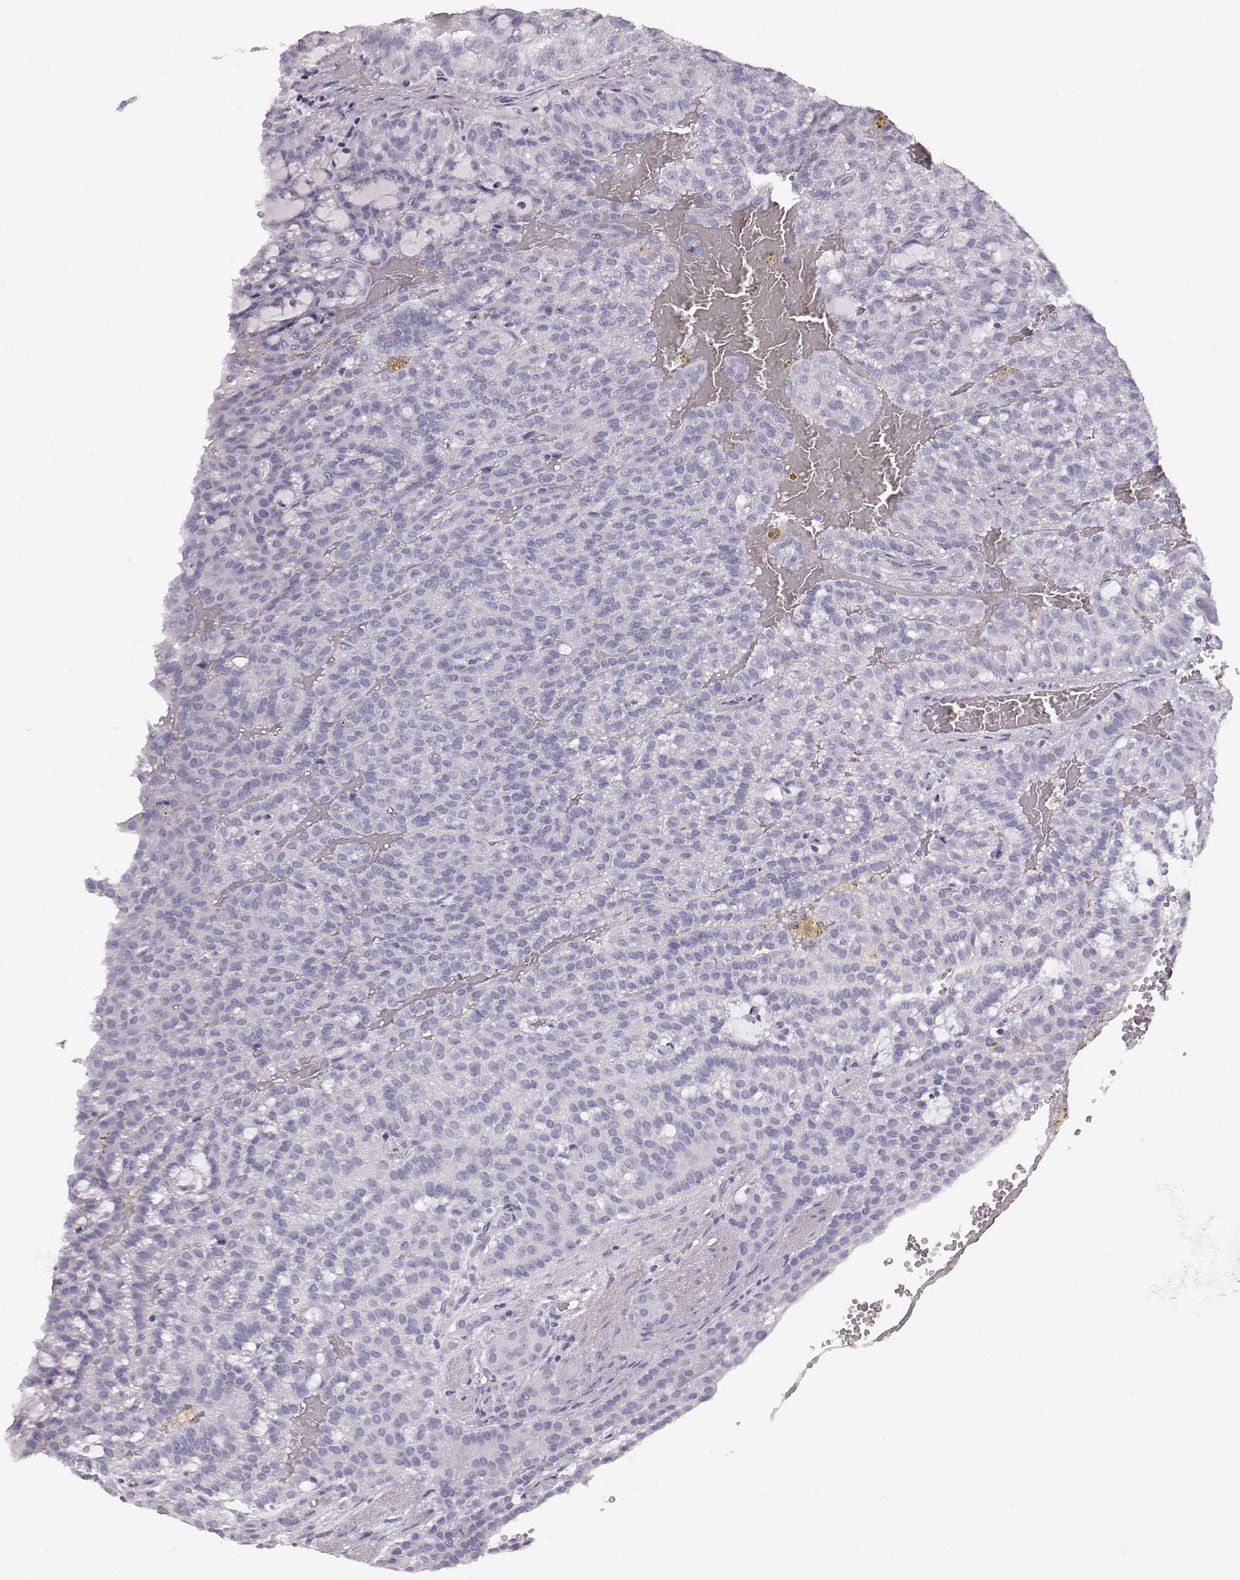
{"staining": {"intensity": "negative", "quantity": "none", "location": "none"}, "tissue": "renal cancer", "cell_type": "Tumor cells", "image_type": "cancer", "snomed": [{"axis": "morphology", "description": "Adenocarcinoma, NOS"}, {"axis": "topography", "description": "Kidney"}], "caption": "Renal cancer was stained to show a protein in brown. There is no significant staining in tumor cells.", "gene": "KRTAP16-1", "patient": {"sex": "male", "age": 63}}